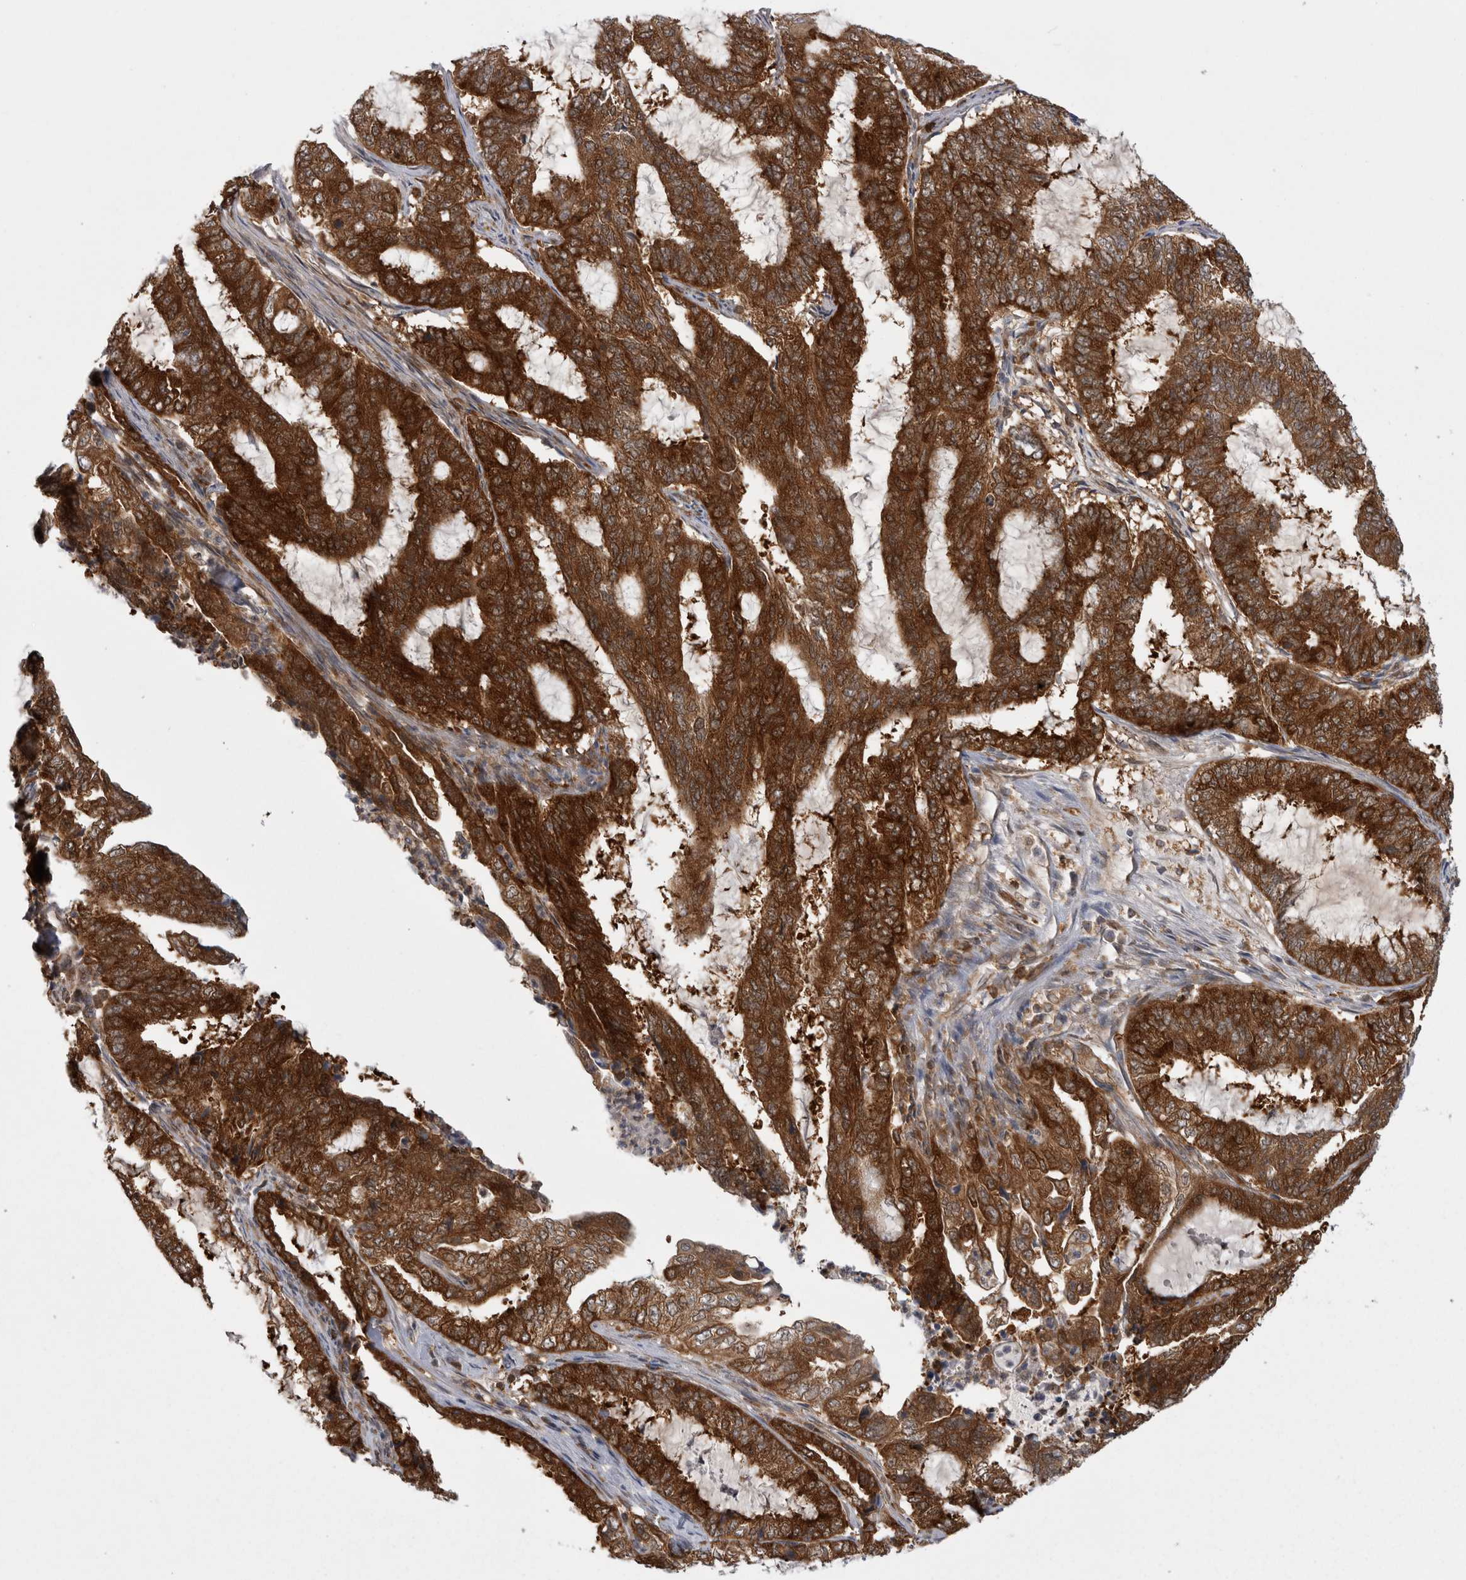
{"staining": {"intensity": "strong", "quantity": ">75%", "location": "cytoplasmic/membranous"}, "tissue": "endometrial cancer", "cell_type": "Tumor cells", "image_type": "cancer", "snomed": [{"axis": "morphology", "description": "Adenocarcinoma, NOS"}, {"axis": "topography", "description": "Endometrium"}], "caption": "Strong cytoplasmic/membranous positivity is appreciated in about >75% of tumor cells in endometrial cancer (adenocarcinoma).", "gene": "CACYBP", "patient": {"sex": "female", "age": 51}}